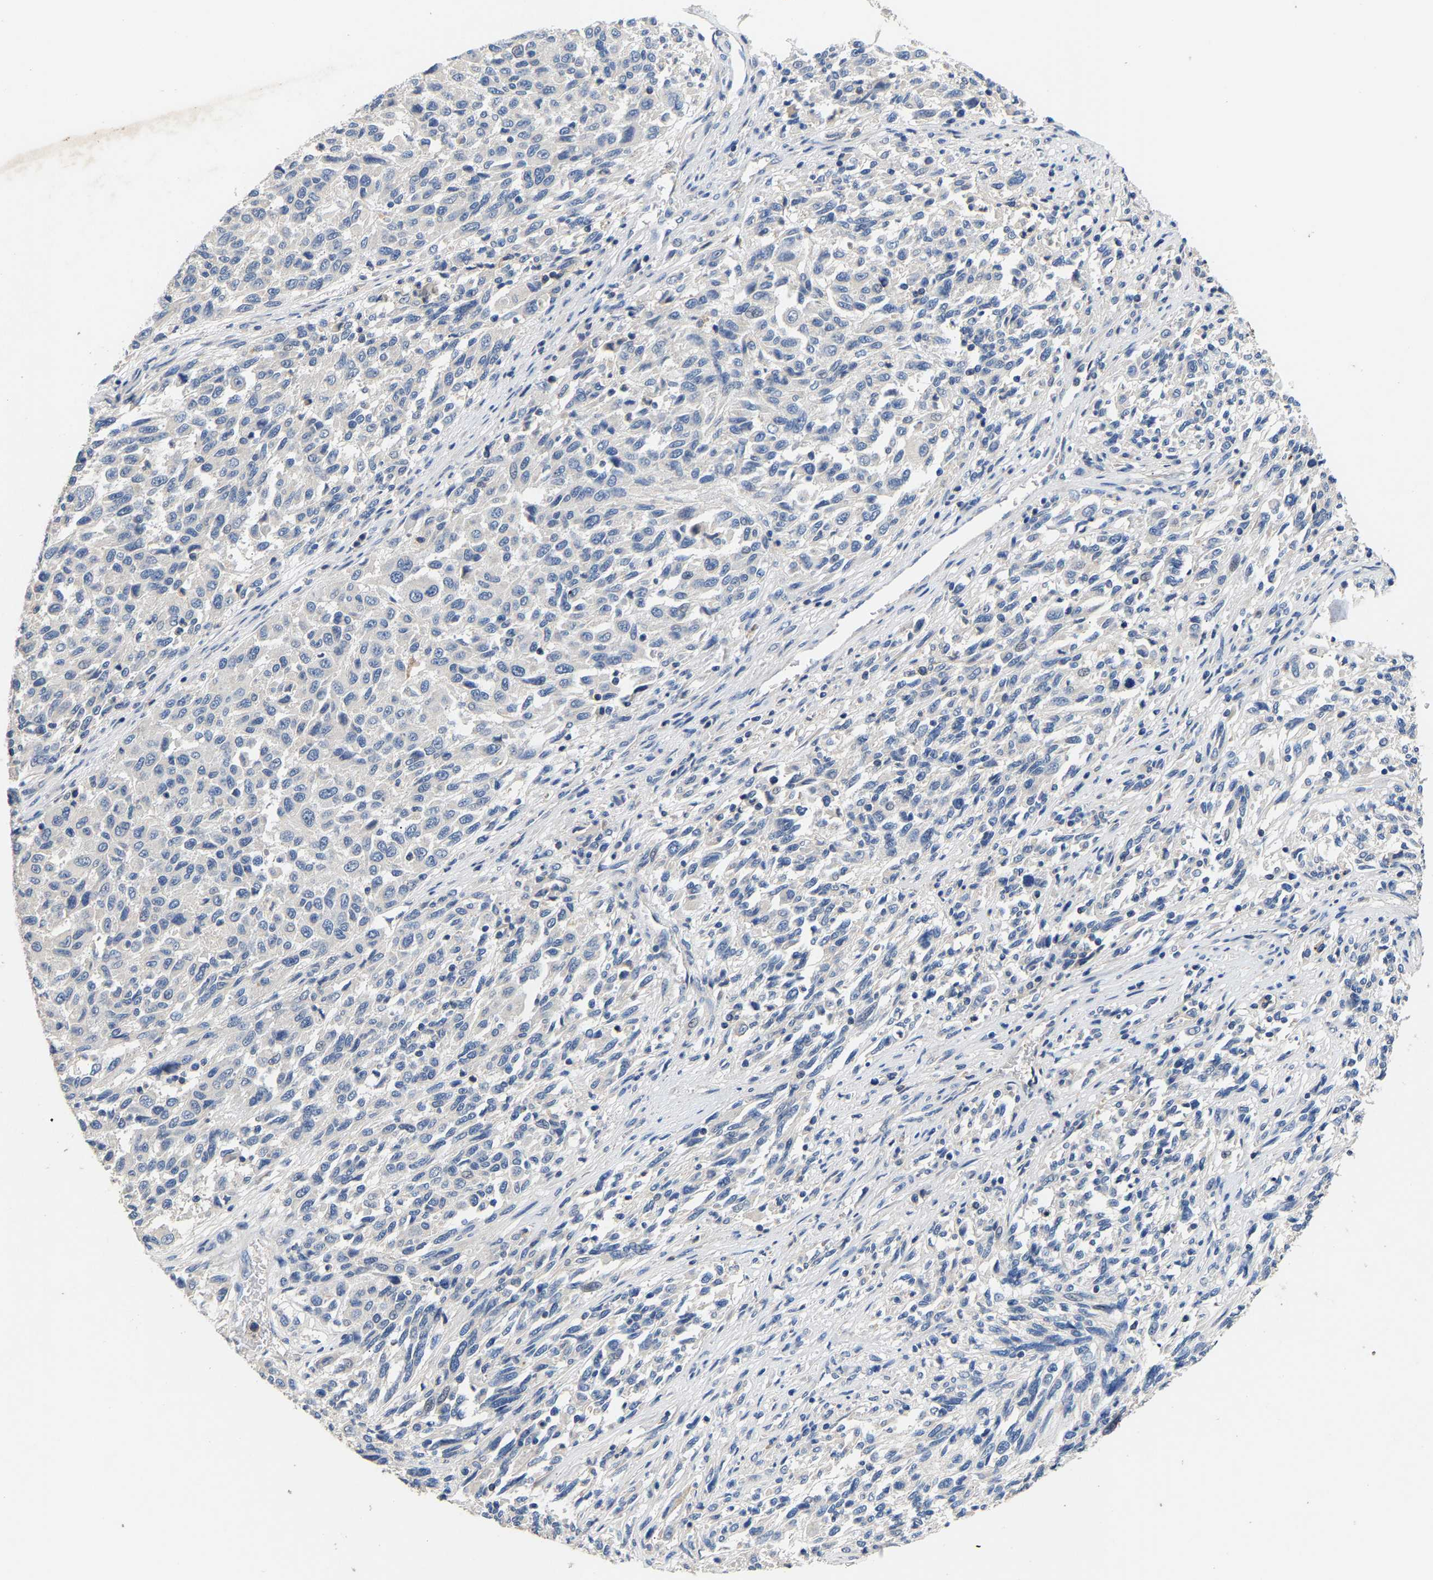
{"staining": {"intensity": "negative", "quantity": "none", "location": "none"}, "tissue": "melanoma", "cell_type": "Tumor cells", "image_type": "cancer", "snomed": [{"axis": "morphology", "description": "Malignant melanoma, Metastatic site"}, {"axis": "topography", "description": "Lymph node"}], "caption": "Tumor cells show no significant staining in malignant melanoma (metastatic site).", "gene": "CCDC171", "patient": {"sex": "male", "age": 61}}